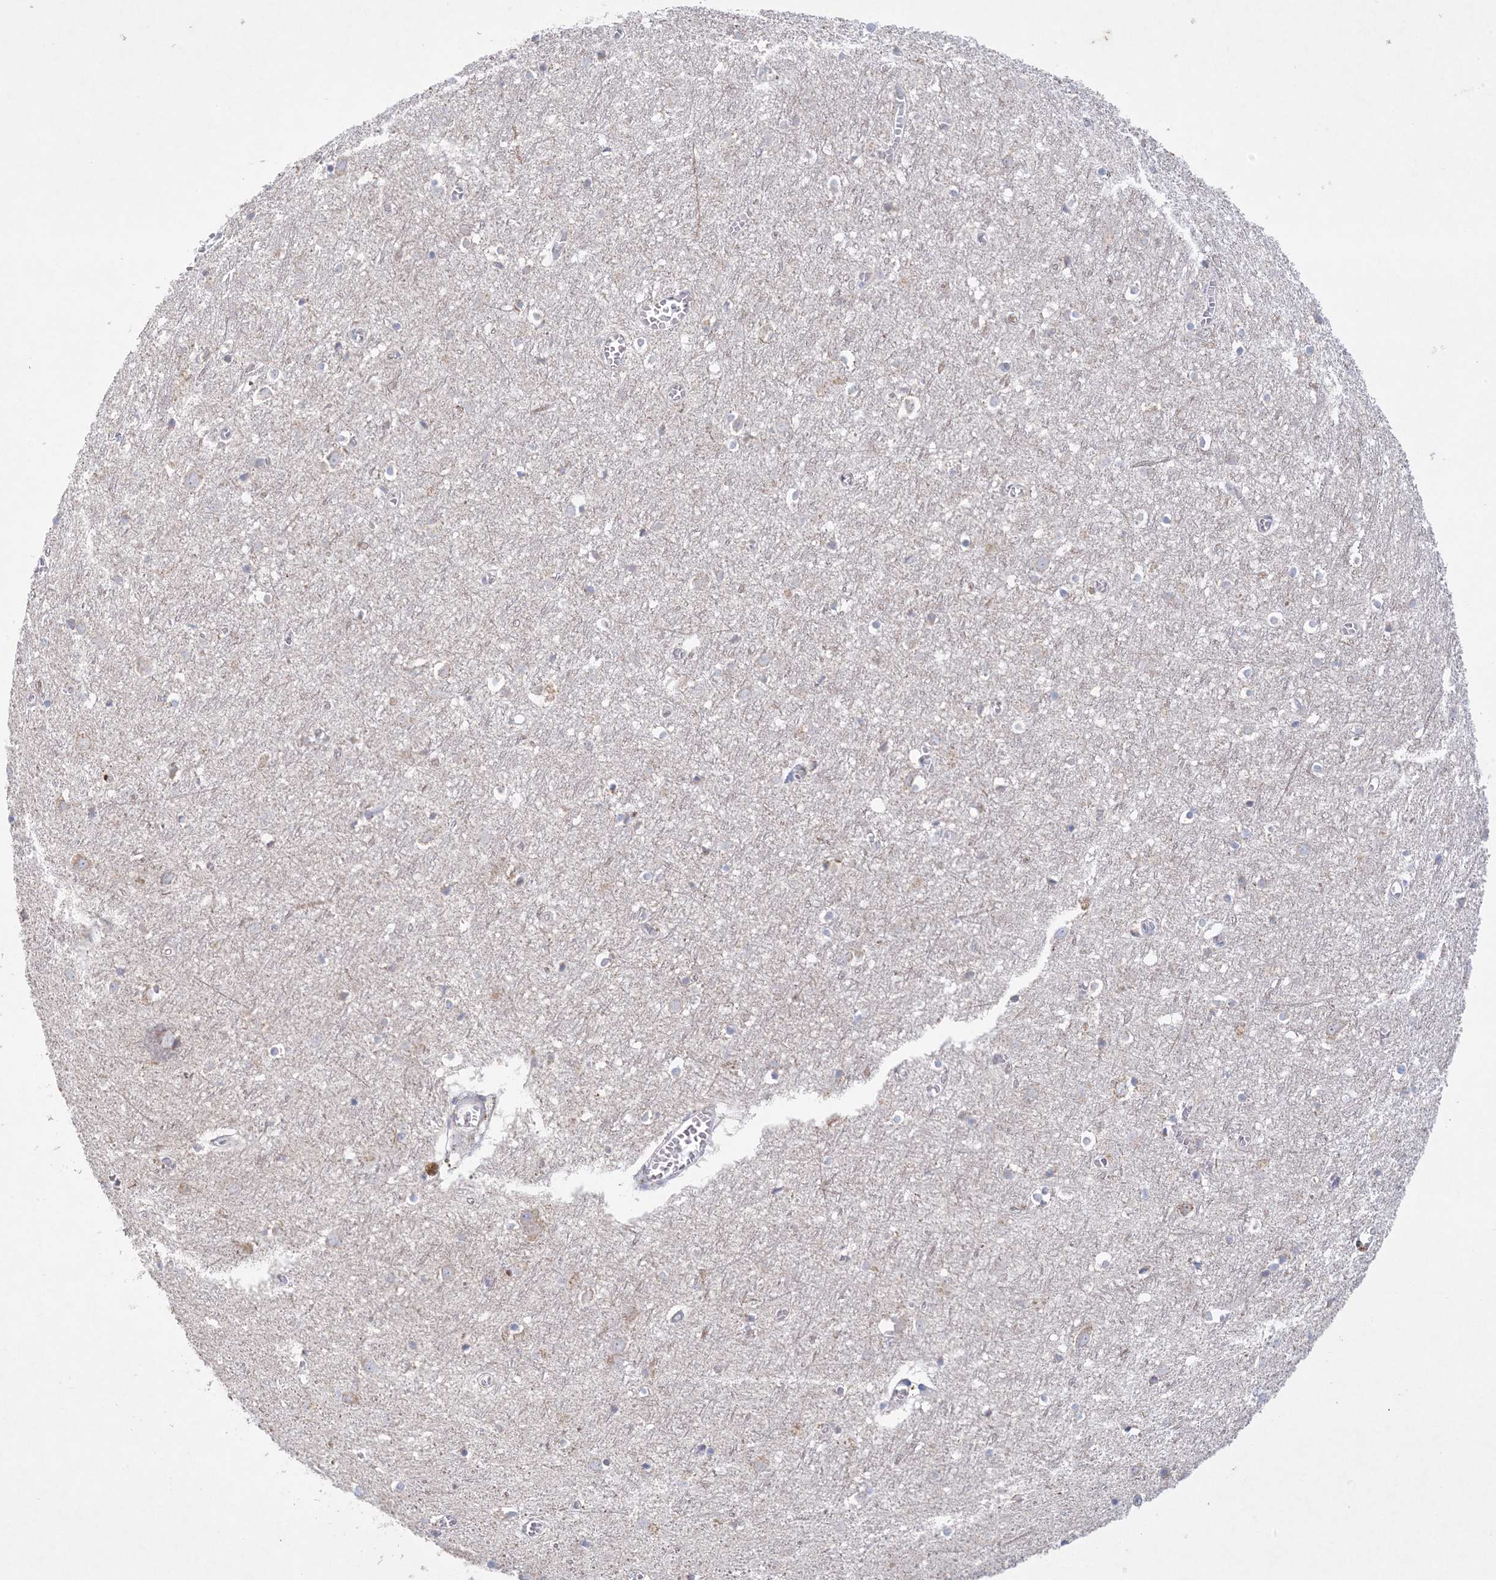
{"staining": {"intensity": "negative", "quantity": "none", "location": "none"}, "tissue": "cerebral cortex", "cell_type": "Endothelial cells", "image_type": "normal", "snomed": [{"axis": "morphology", "description": "Normal tissue, NOS"}, {"axis": "topography", "description": "Cerebral cortex"}], "caption": "Endothelial cells are negative for protein expression in benign human cerebral cortex. The staining is performed using DAB (3,3'-diaminobenzidine) brown chromogen with nuclei counter-stained in using hematoxylin.", "gene": "KCTD6", "patient": {"sex": "female", "age": 64}}